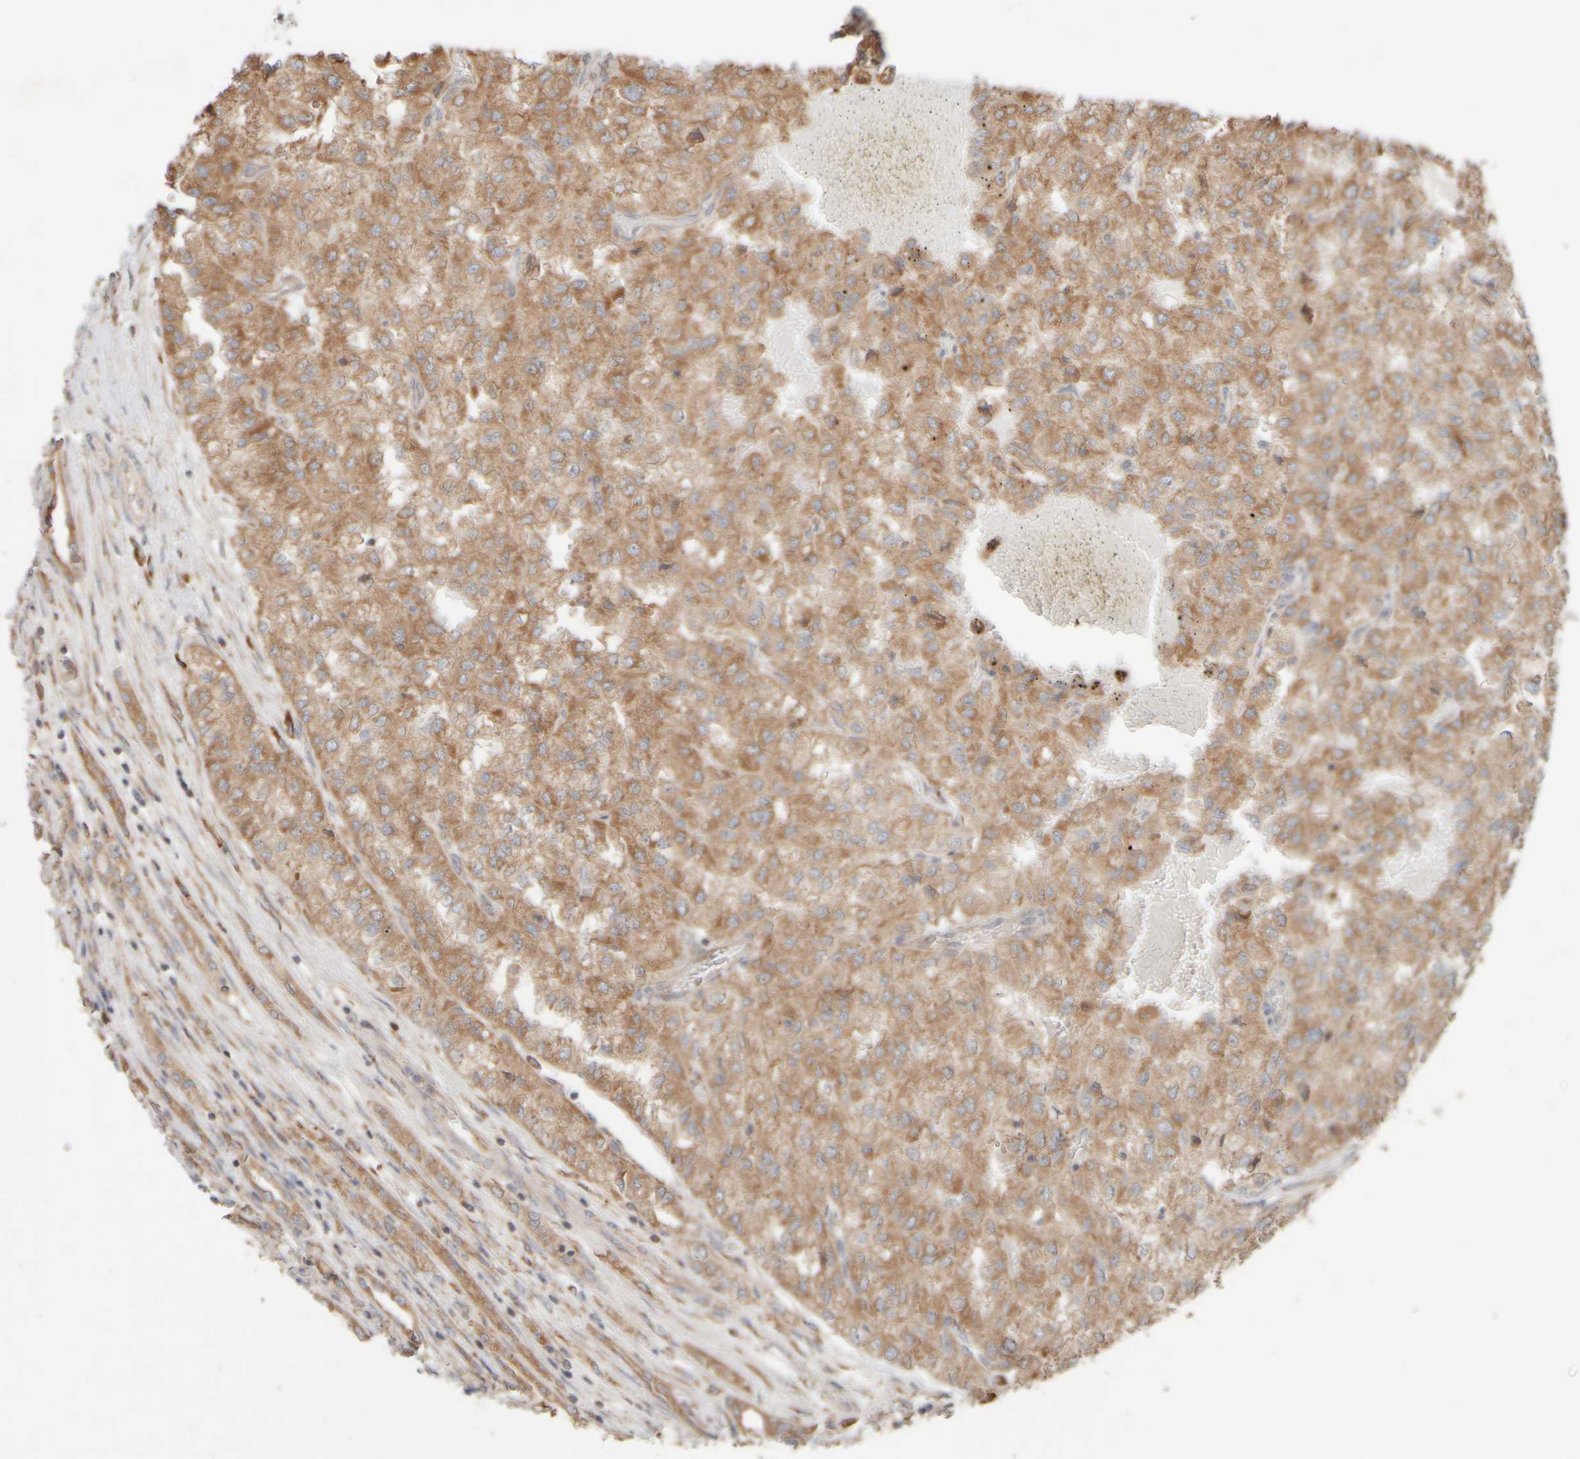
{"staining": {"intensity": "moderate", "quantity": ">75%", "location": "cytoplasmic/membranous"}, "tissue": "renal cancer", "cell_type": "Tumor cells", "image_type": "cancer", "snomed": [{"axis": "morphology", "description": "Adenocarcinoma, NOS"}, {"axis": "topography", "description": "Kidney"}], "caption": "Renal cancer stained with immunohistochemistry (IHC) demonstrates moderate cytoplasmic/membranous staining in approximately >75% of tumor cells.", "gene": "EIF2B3", "patient": {"sex": "female", "age": 54}}